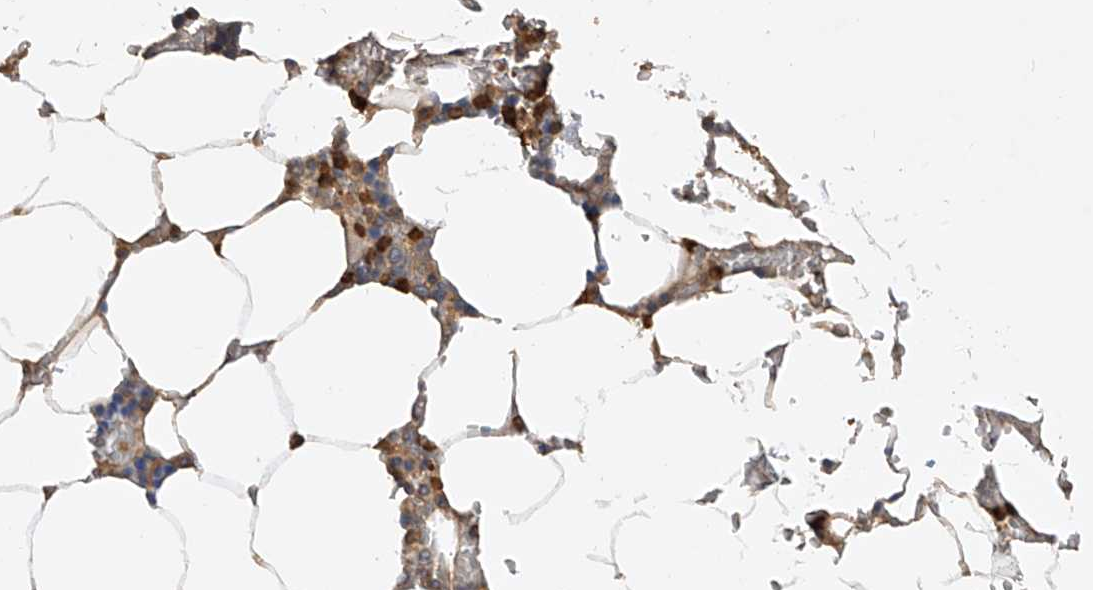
{"staining": {"intensity": "moderate", "quantity": "25%-75%", "location": "cytoplasmic/membranous"}, "tissue": "bone marrow", "cell_type": "Hematopoietic cells", "image_type": "normal", "snomed": [{"axis": "morphology", "description": "Normal tissue, NOS"}, {"axis": "topography", "description": "Bone marrow"}], "caption": "Immunohistochemistry (IHC) image of benign bone marrow stained for a protein (brown), which shows medium levels of moderate cytoplasmic/membranous expression in approximately 25%-75% of hematopoietic cells.", "gene": "PTPRA", "patient": {"sex": "male", "age": 70}}